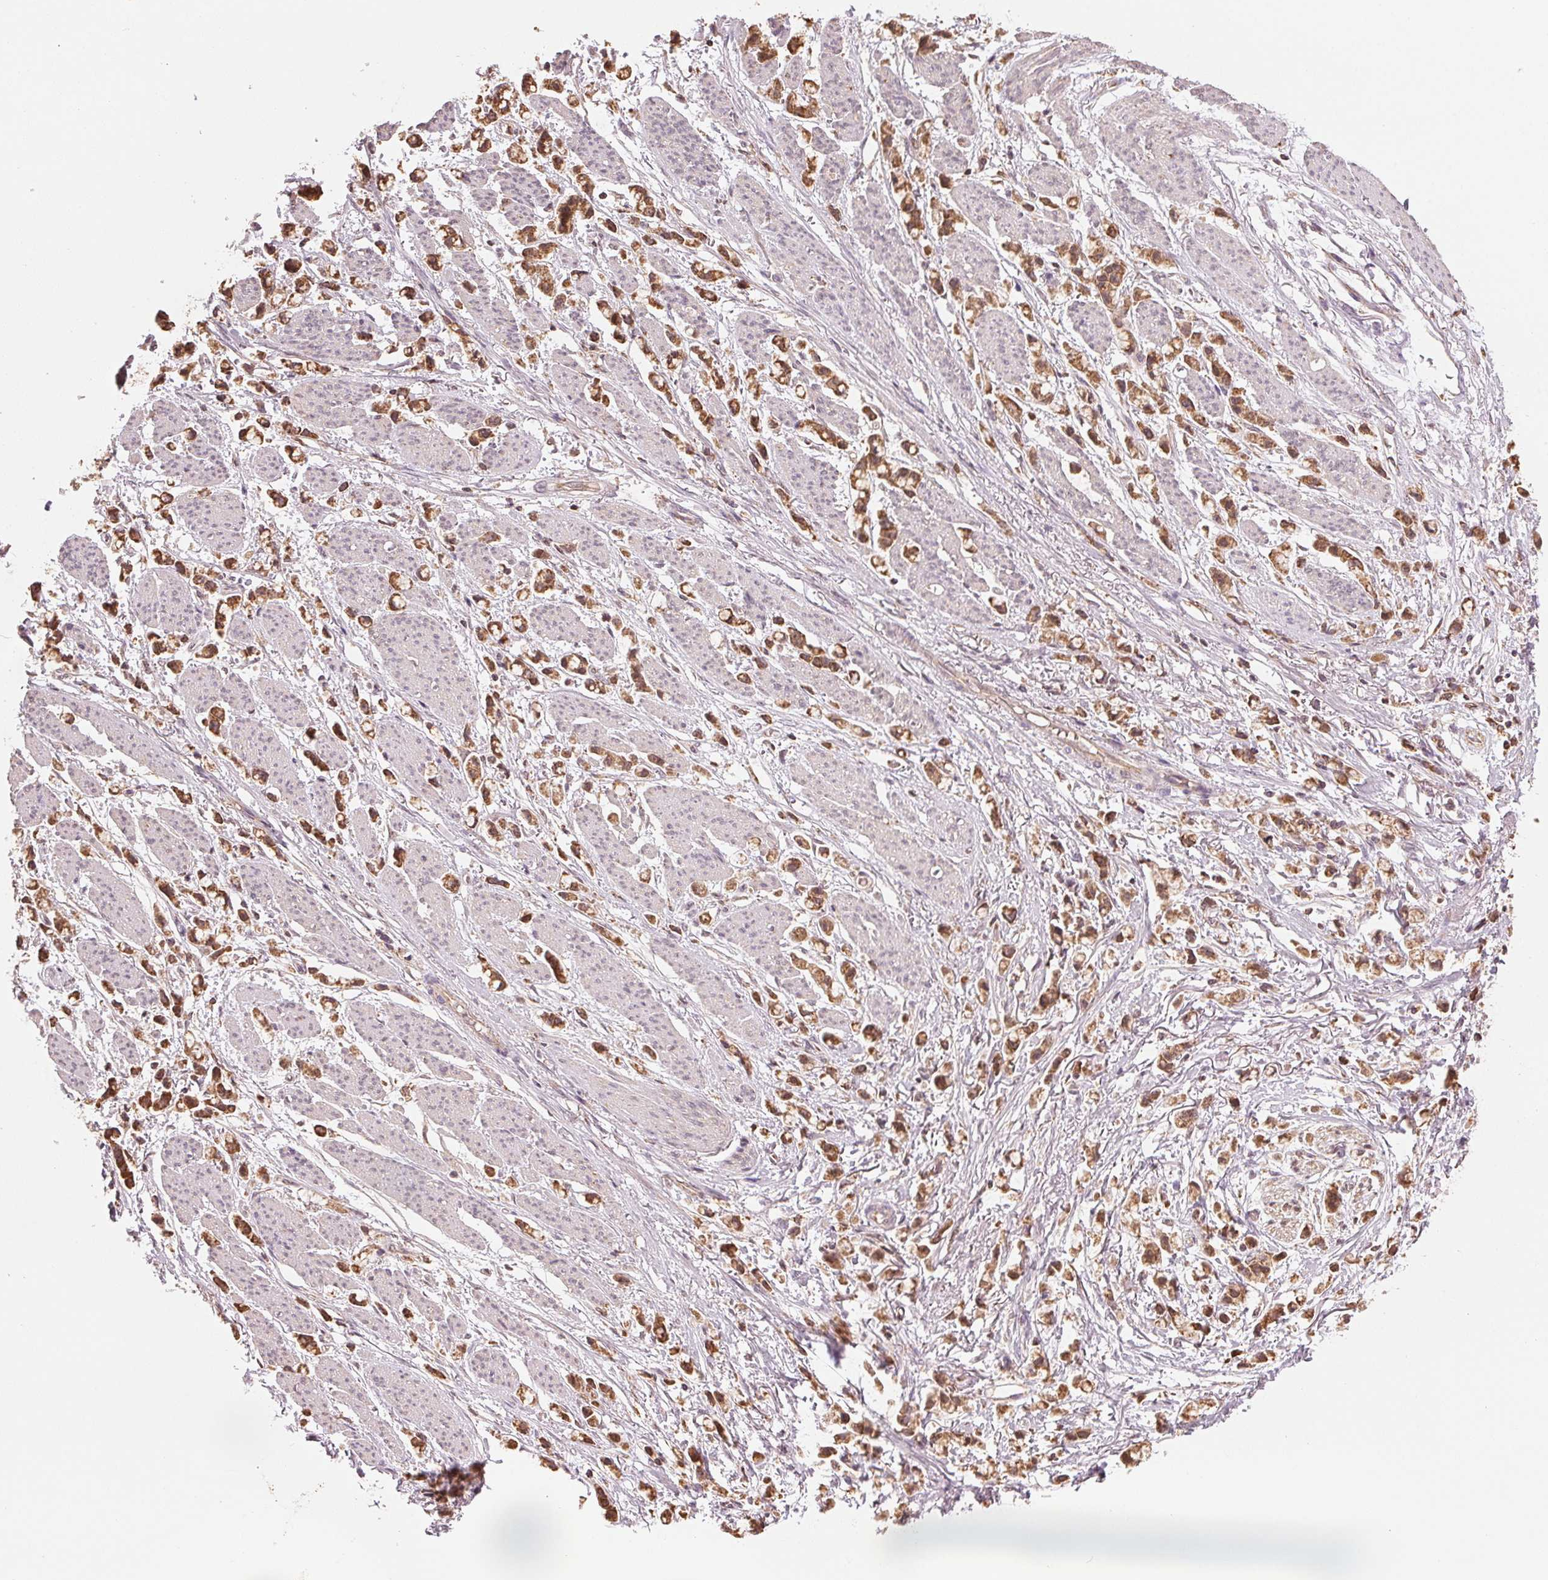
{"staining": {"intensity": "strong", "quantity": ">75%", "location": "cytoplasmic/membranous"}, "tissue": "stomach cancer", "cell_type": "Tumor cells", "image_type": "cancer", "snomed": [{"axis": "morphology", "description": "Adenocarcinoma, NOS"}, {"axis": "topography", "description": "Stomach"}], "caption": "Stomach cancer (adenocarcinoma) stained with a protein marker shows strong staining in tumor cells.", "gene": "ARHGAP6", "patient": {"sex": "female", "age": 81}}